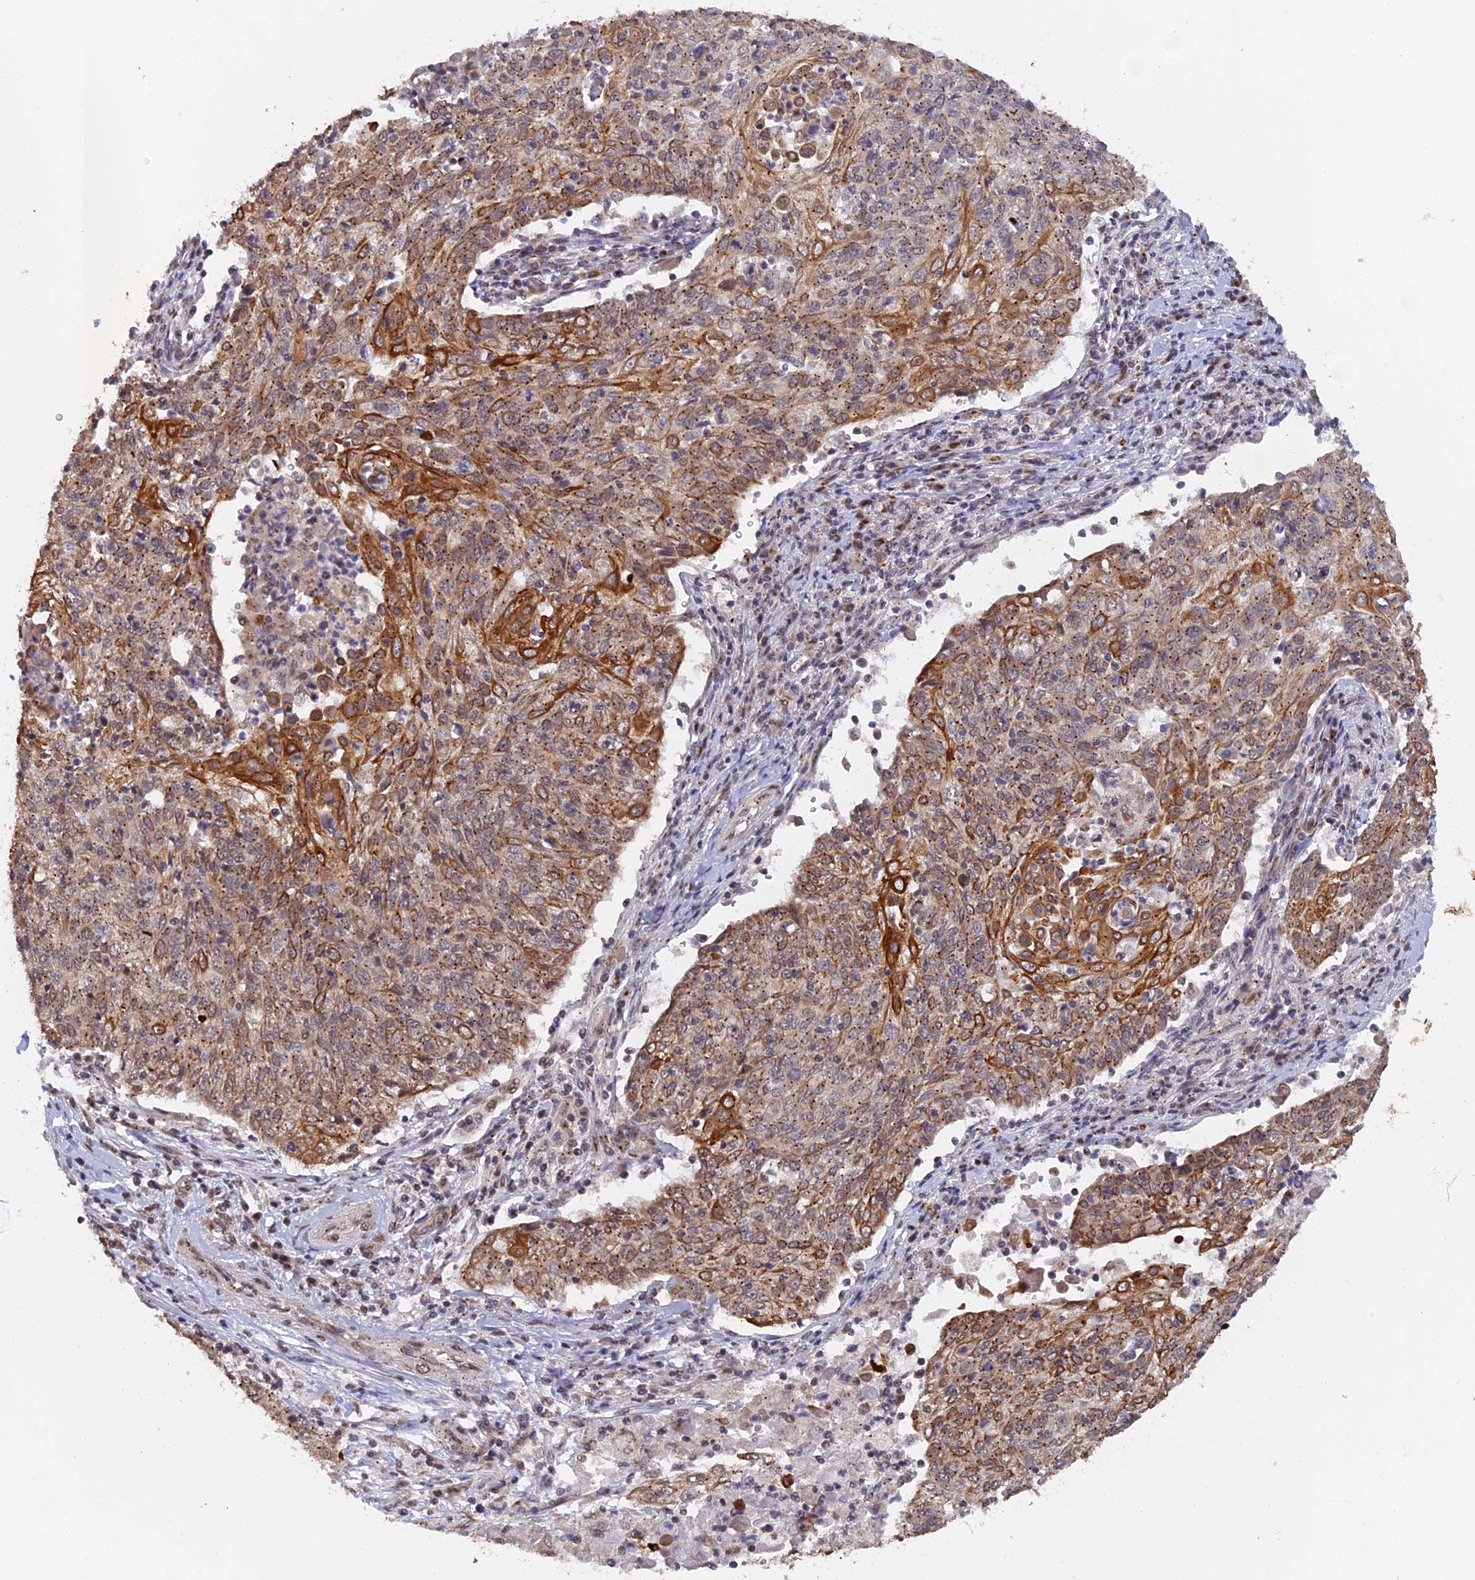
{"staining": {"intensity": "moderate", "quantity": ">75%", "location": "cytoplasmic/membranous"}, "tissue": "cervical cancer", "cell_type": "Tumor cells", "image_type": "cancer", "snomed": [{"axis": "morphology", "description": "Squamous cell carcinoma, NOS"}, {"axis": "topography", "description": "Cervix"}], "caption": "DAB immunohistochemical staining of human cervical squamous cell carcinoma demonstrates moderate cytoplasmic/membranous protein positivity in about >75% of tumor cells.", "gene": "PIGQ", "patient": {"sex": "female", "age": 48}}